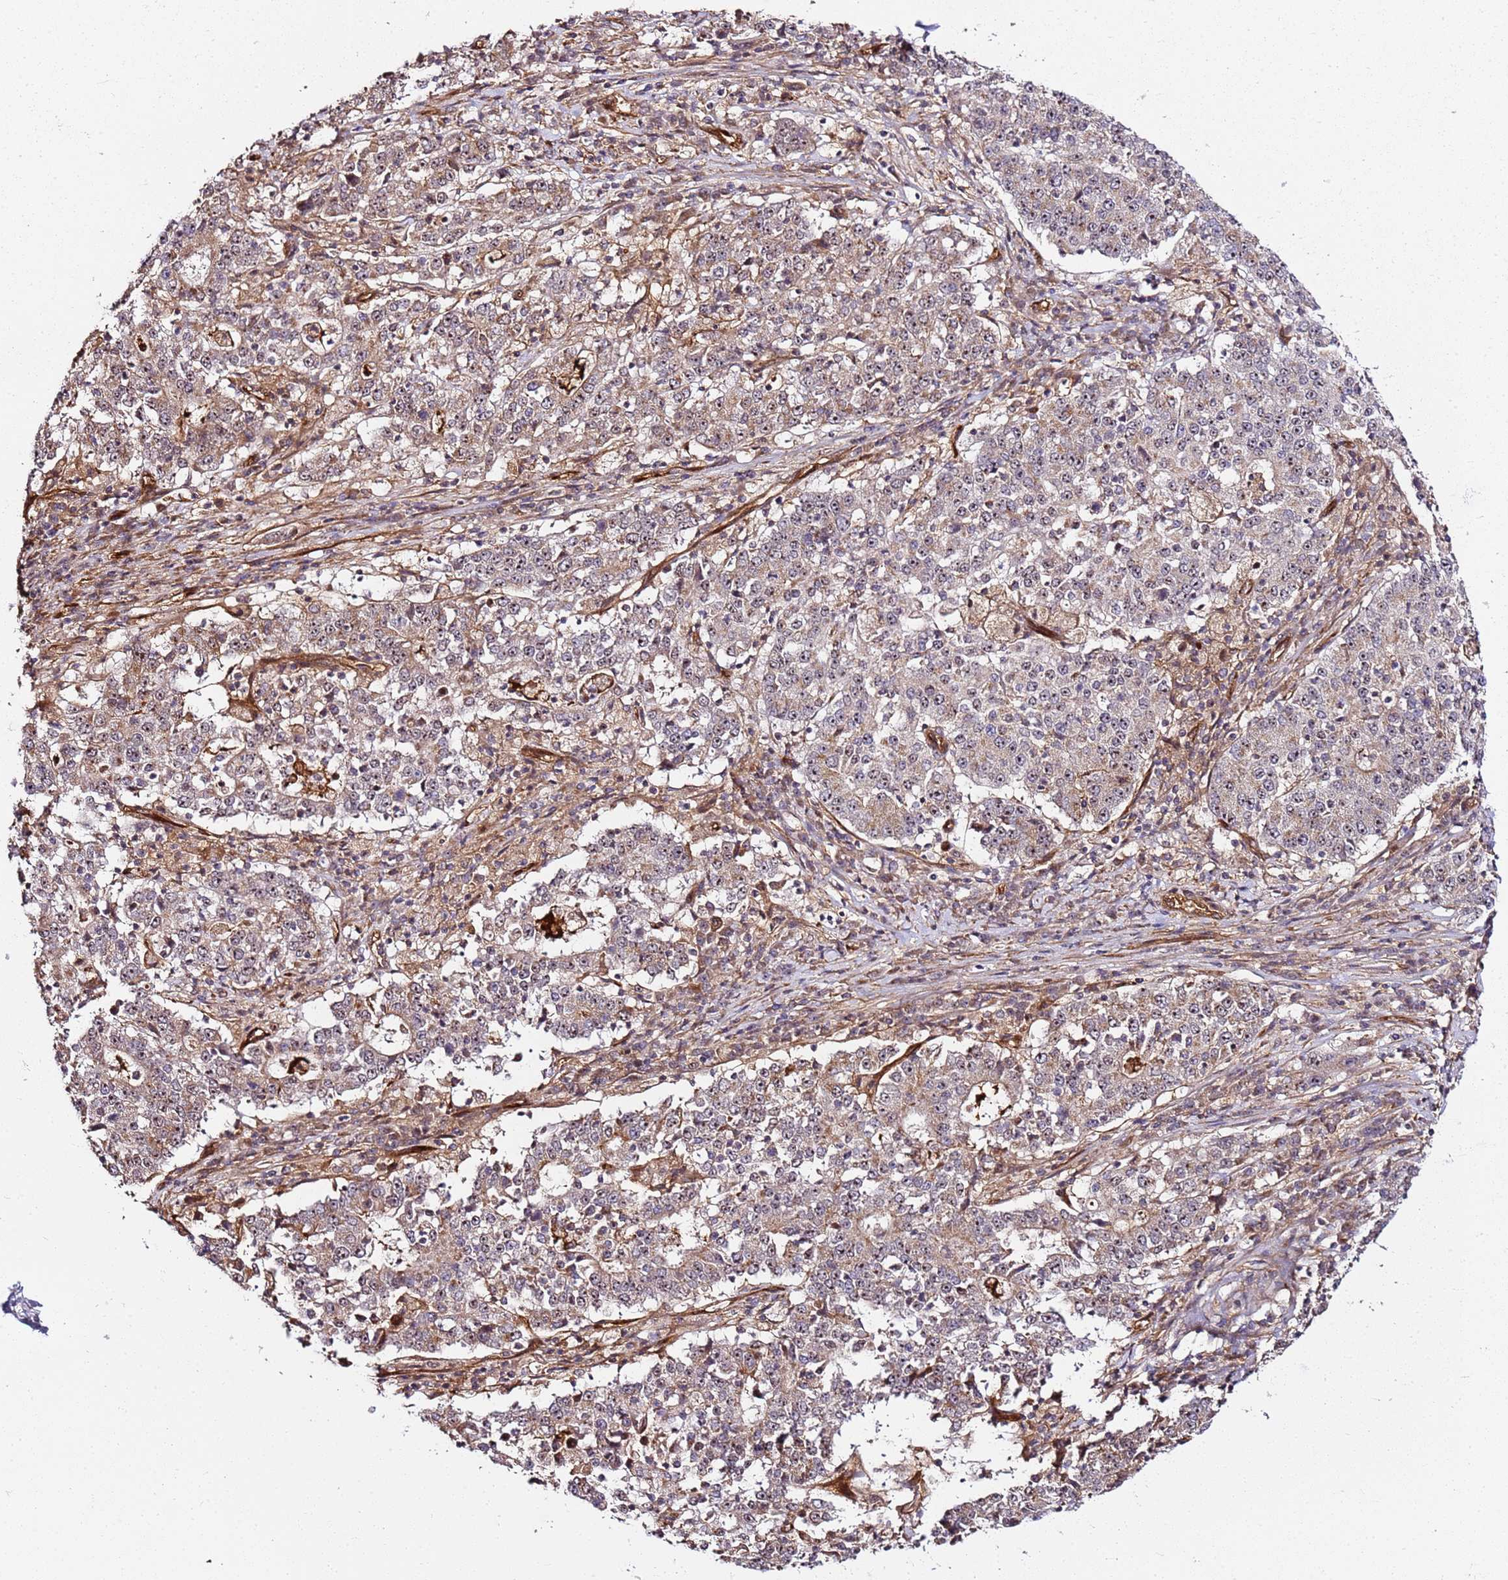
{"staining": {"intensity": "weak", "quantity": ">75%", "location": "cytoplasmic/membranous,nuclear"}, "tissue": "stomach cancer", "cell_type": "Tumor cells", "image_type": "cancer", "snomed": [{"axis": "morphology", "description": "Adenocarcinoma, NOS"}, {"axis": "topography", "description": "Stomach"}], "caption": "Stomach adenocarcinoma tissue reveals weak cytoplasmic/membranous and nuclear positivity in approximately >75% of tumor cells, visualized by immunohistochemistry. The protein of interest is stained brown, and the nuclei are stained in blue (DAB IHC with brightfield microscopy, high magnification).", "gene": "CCNYL1", "patient": {"sex": "male", "age": 59}}